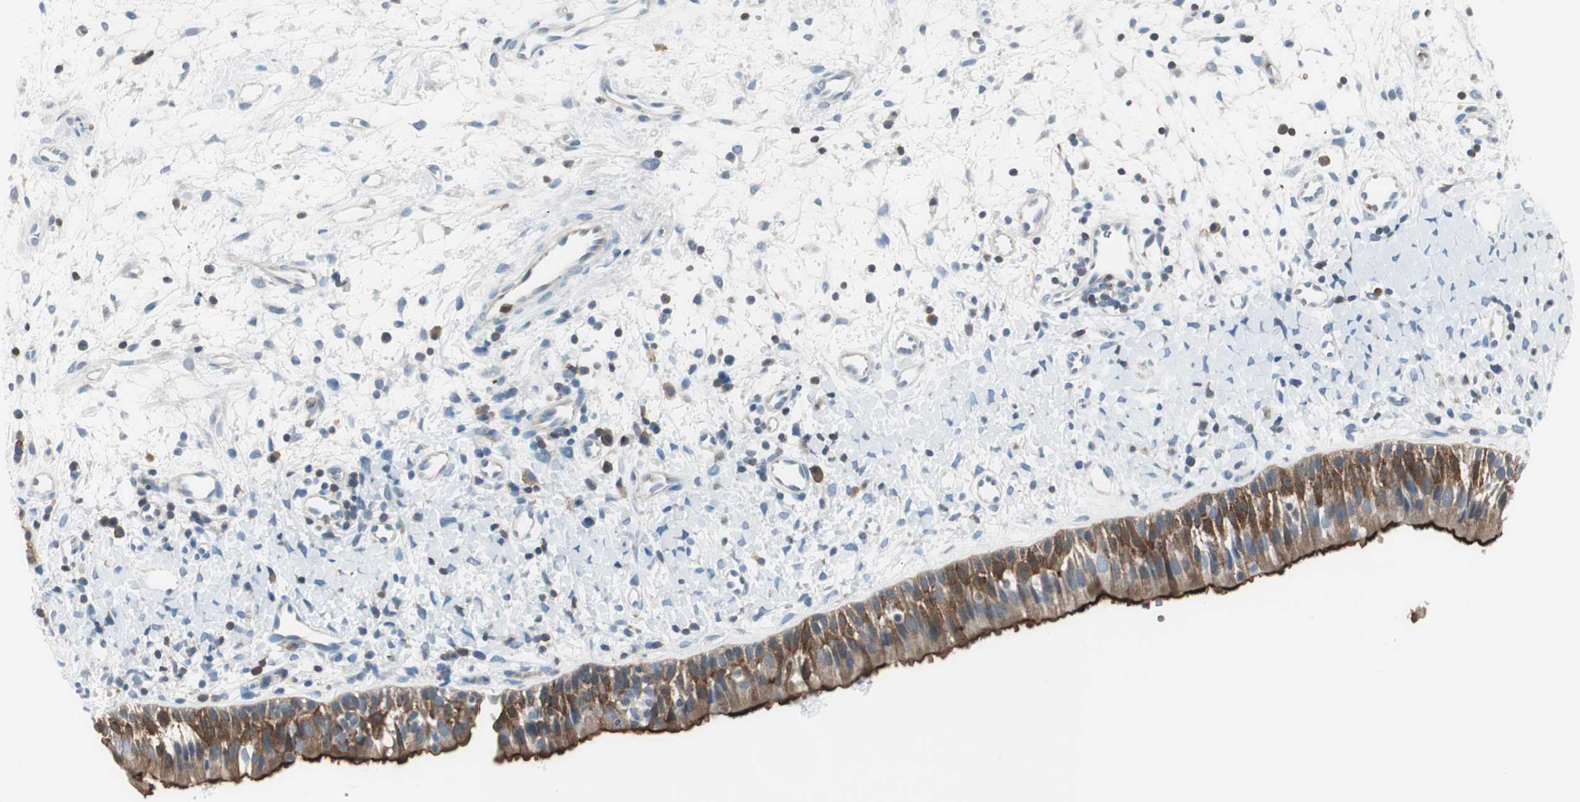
{"staining": {"intensity": "strong", "quantity": ">75%", "location": "cytoplasmic/membranous"}, "tissue": "nasopharynx", "cell_type": "Respiratory epithelial cells", "image_type": "normal", "snomed": [{"axis": "morphology", "description": "Normal tissue, NOS"}, {"axis": "topography", "description": "Nasopharynx"}], "caption": "Nasopharynx stained for a protein reveals strong cytoplasmic/membranous positivity in respiratory epithelial cells.", "gene": "SLC9A3R1", "patient": {"sex": "male", "age": 22}}